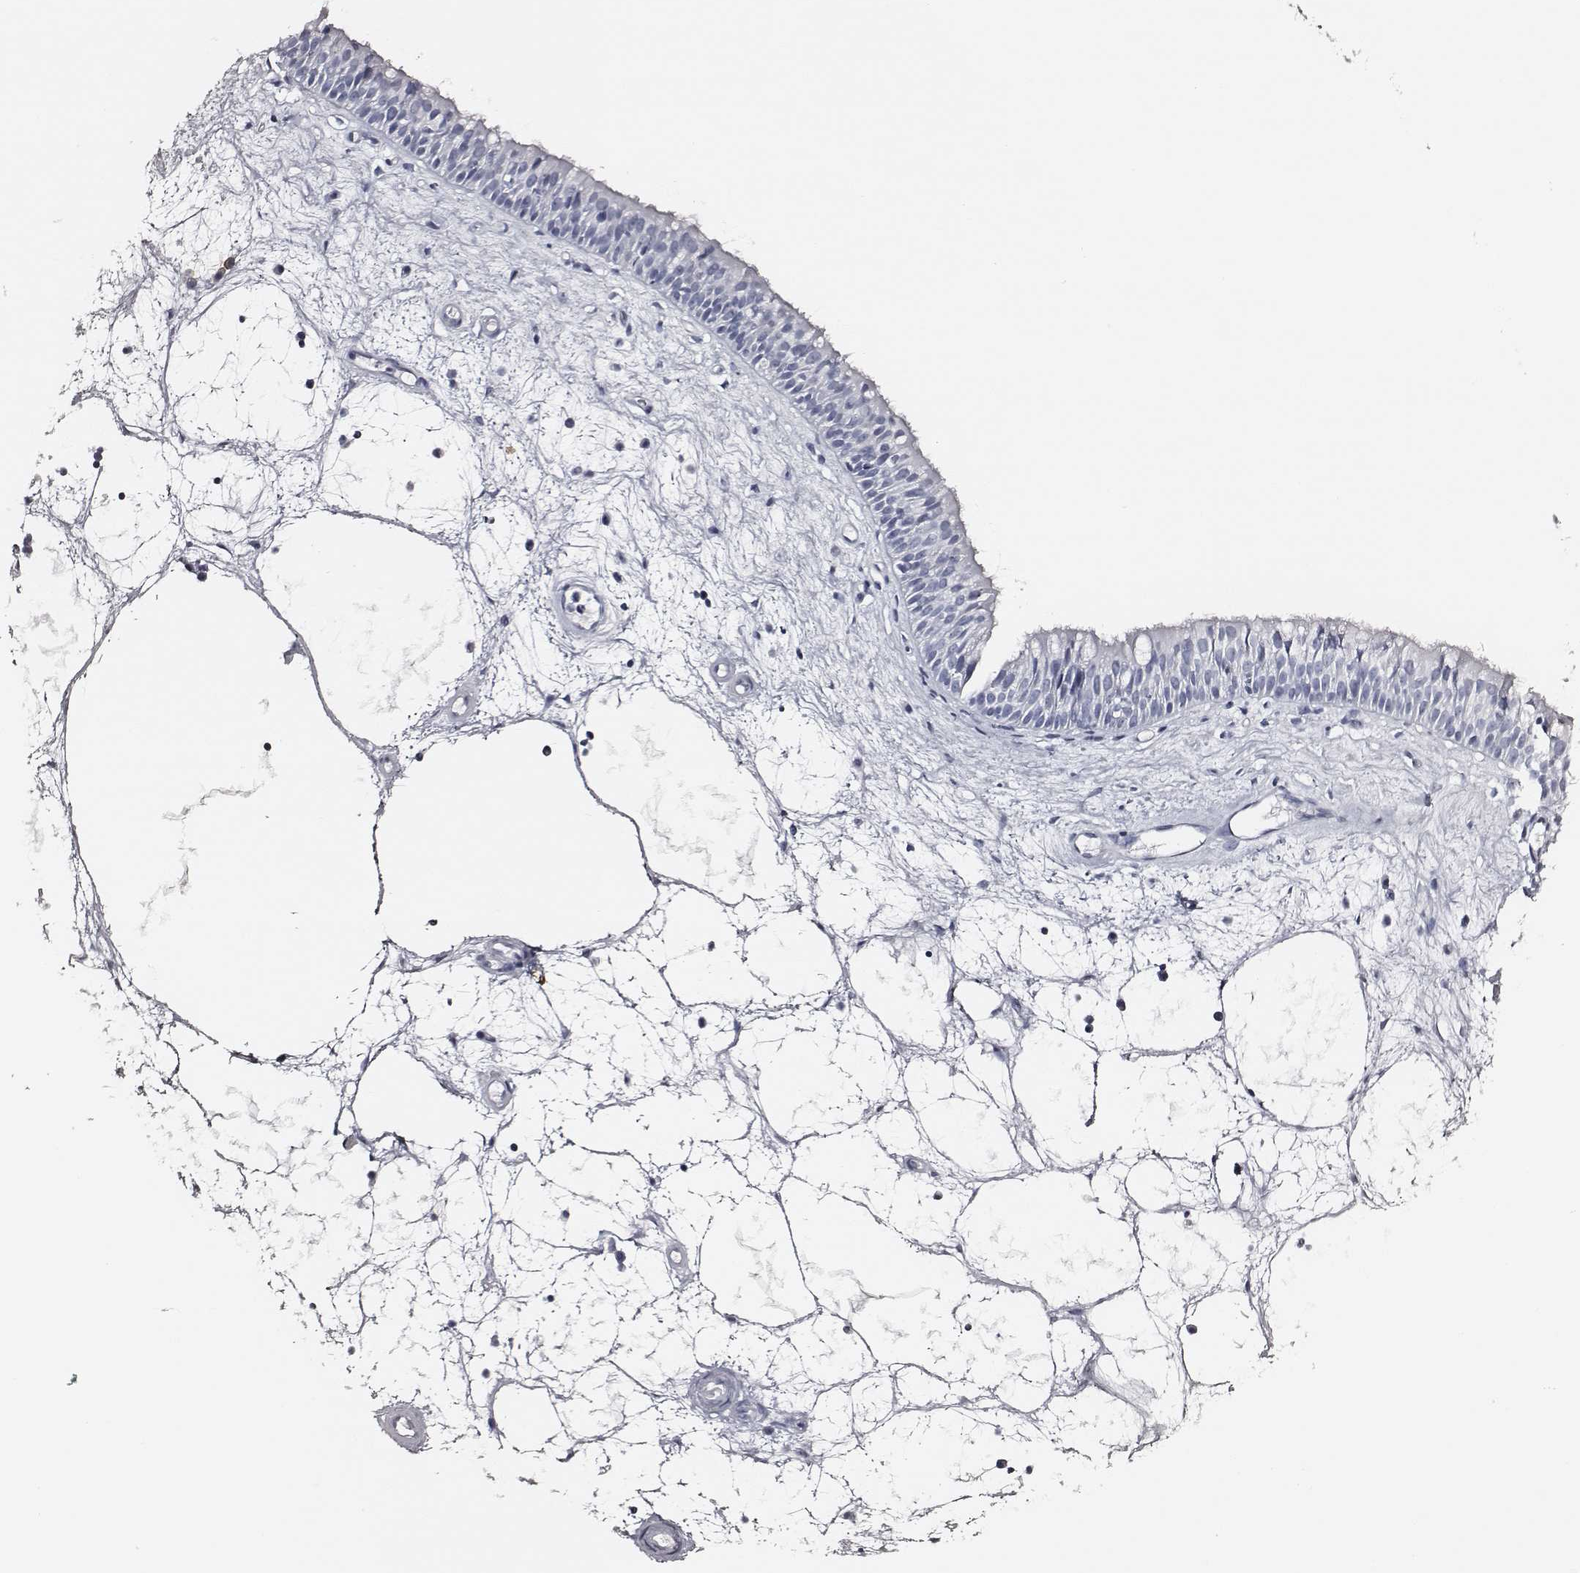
{"staining": {"intensity": "negative", "quantity": "none", "location": "none"}, "tissue": "nasopharynx", "cell_type": "Respiratory epithelial cells", "image_type": "normal", "snomed": [{"axis": "morphology", "description": "Normal tissue, NOS"}, {"axis": "topography", "description": "Nasopharynx"}], "caption": "An immunohistochemistry micrograph of unremarkable nasopharynx is shown. There is no staining in respiratory epithelial cells of nasopharynx.", "gene": "DPEP1", "patient": {"sex": "male", "age": 69}}